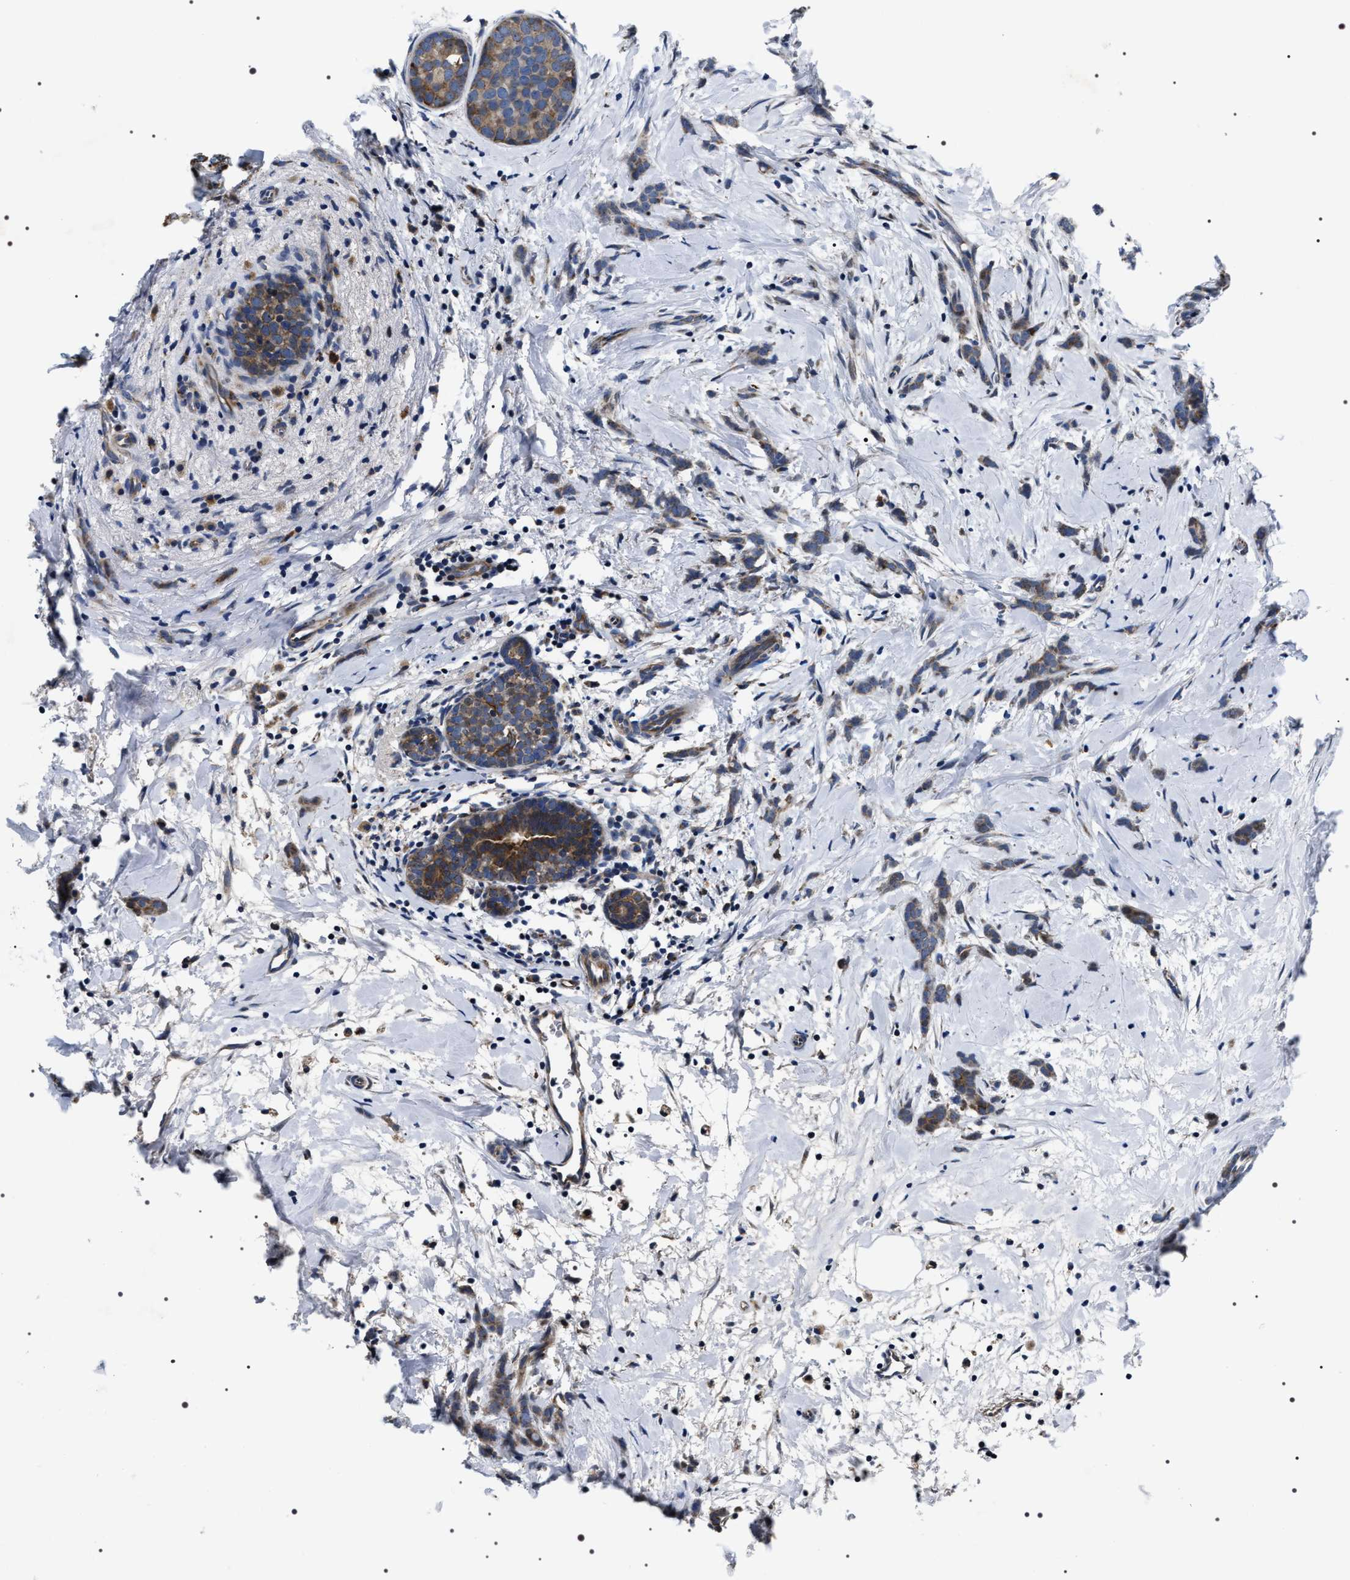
{"staining": {"intensity": "moderate", "quantity": ">75%", "location": "cytoplasmic/membranous"}, "tissue": "breast cancer", "cell_type": "Tumor cells", "image_type": "cancer", "snomed": [{"axis": "morphology", "description": "Lobular carcinoma, in situ"}, {"axis": "morphology", "description": "Lobular carcinoma"}, {"axis": "topography", "description": "Breast"}], "caption": "IHC histopathology image of neoplastic tissue: human breast lobular carcinoma stained using IHC exhibits medium levels of moderate protein expression localized specifically in the cytoplasmic/membranous of tumor cells, appearing as a cytoplasmic/membranous brown color.", "gene": "NTMT1", "patient": {"sex": "female", "age": 41}}